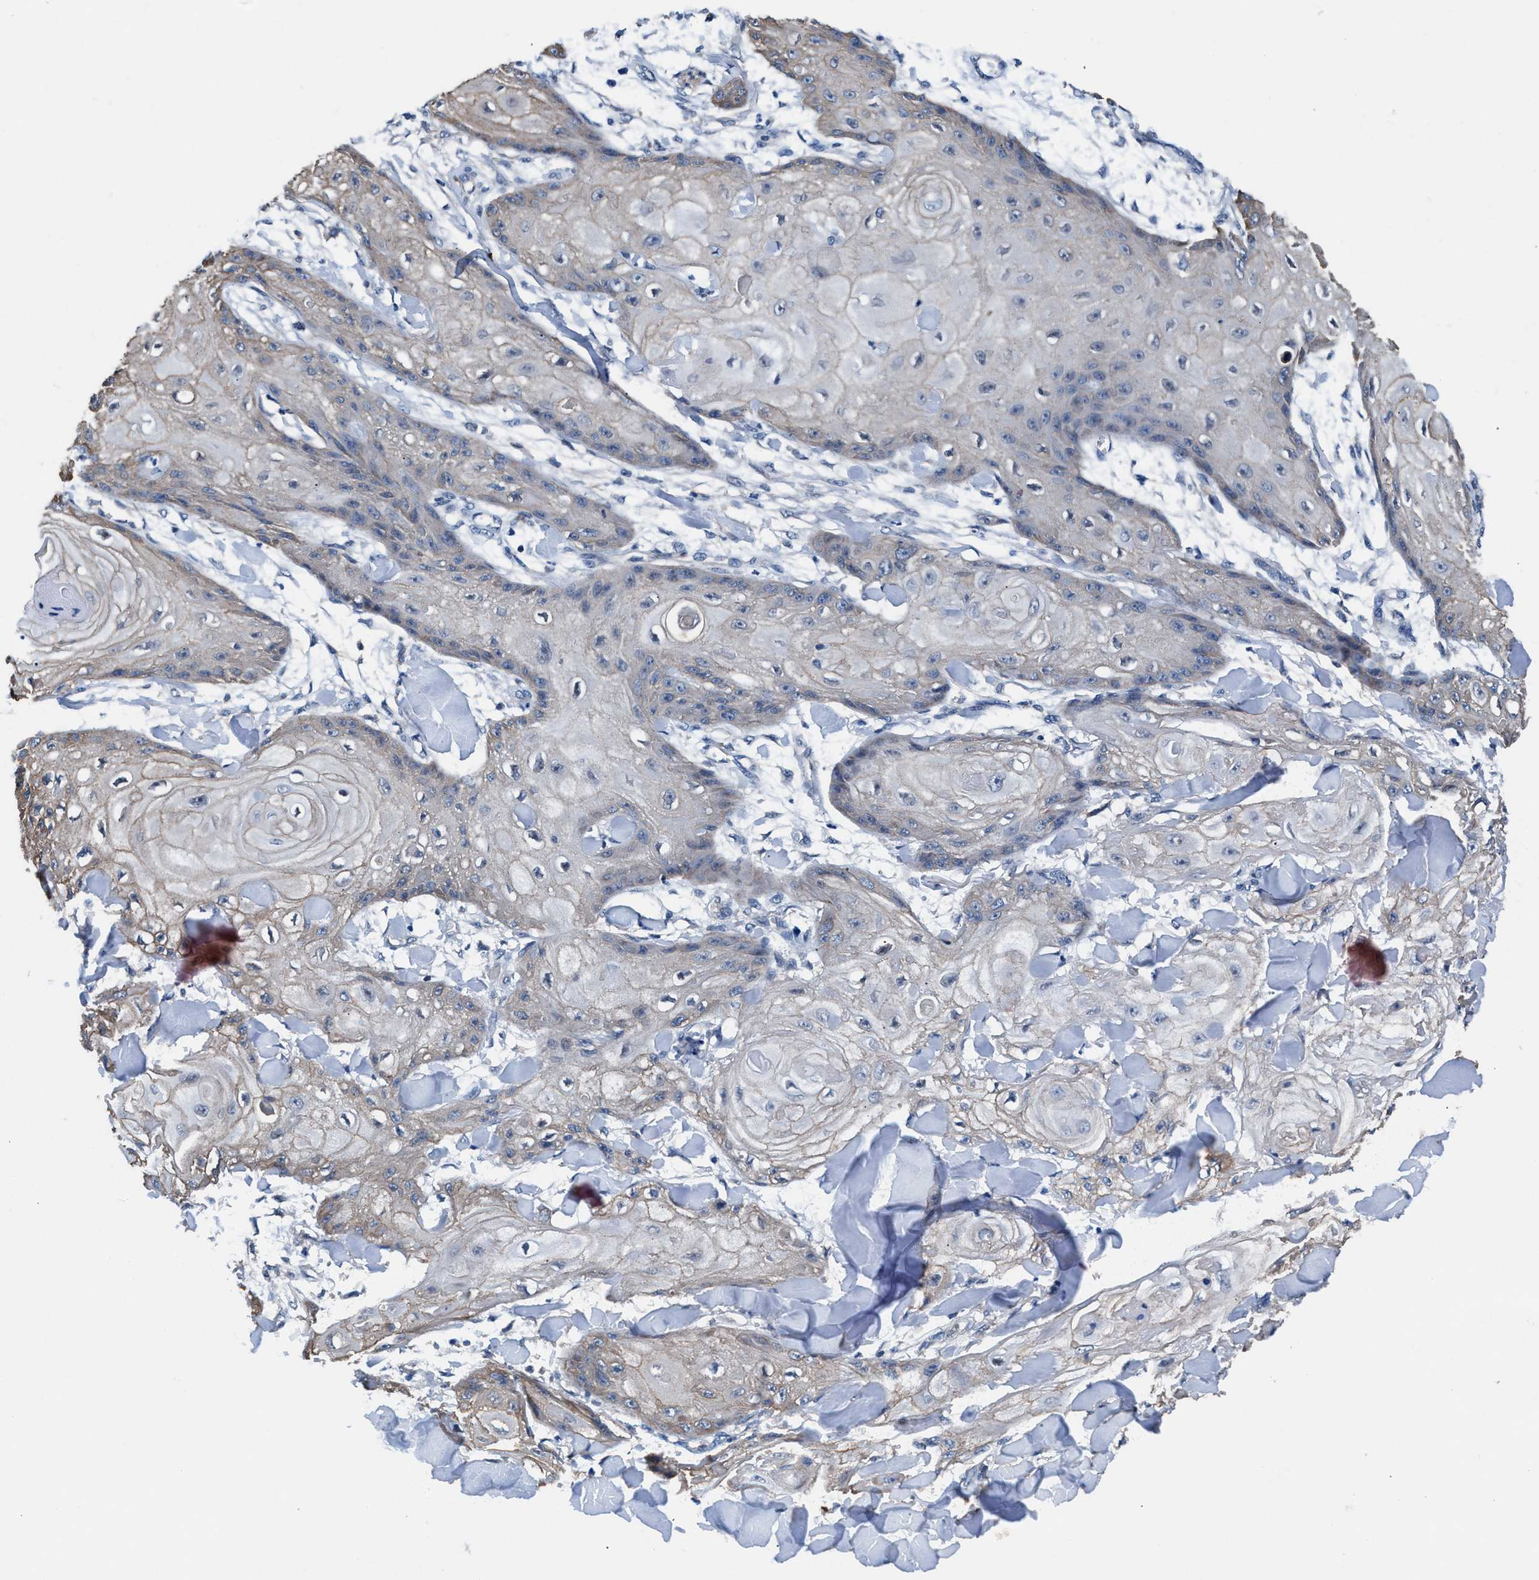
{"staining": {"intensity": "weak", "quantity": "<25%", "location": "cytoplasmic/membranous"}, "tissue": "skin cancer", "cell_type": "Tumor cells", "image_type": "cancer", "snomed": [{"axis": "morphology", "description": "Squamous cell carcinoma, NOS"}, {"axis": "topography", "description": "Skin"}], "caption": "High magnification brightfield microscopy of squamous cell carcinoma (skin) stained with DAB (brown) and counterstained with hematoxylin (blue): tumor cells show no significant positivity. (DAB (3,3'-diaminobenzidine) immunohistochemistry (IHC) visualized using brightfield microscopy, high magnification).", "gene": "NKTR", "patient": {"sex": "male", "age": 74}}